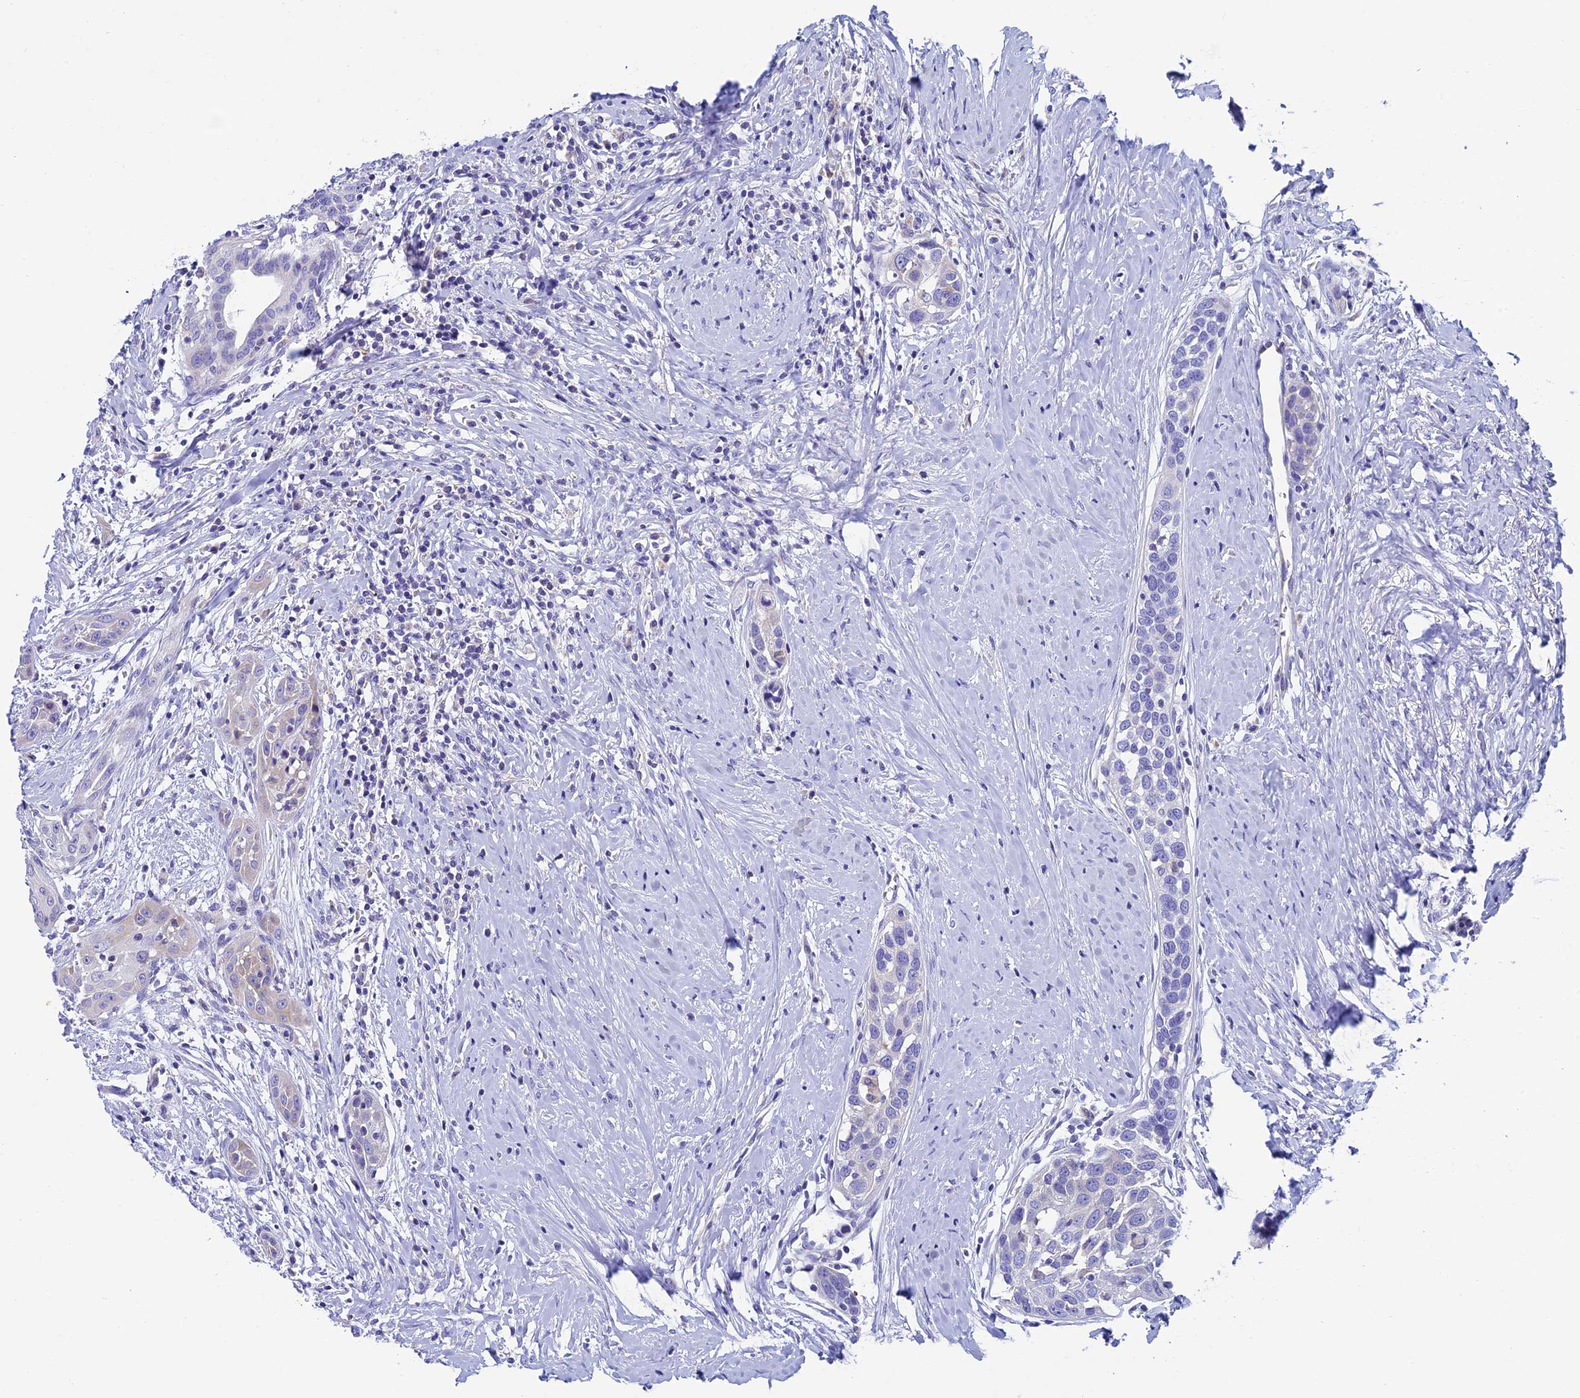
{"staining": {"intensity": "negative", "quantity": "none", "location": "none"}, "tissue": "head and neck cancer", "cell_type": "Tumor cells", "image_type": "cancer", "snomed": [{"axis": "morphology", "description": "Squamous cell carcinoma, NOS"}, {"axis": "topography", "description": "Oral tissue"}, {"axis": "topography", "description": "Head-Neck"}], "caption": "IHC of head and neck cancer demonstrates no expression in tumor cells.", "gene": "REEP4", "patient": {"sex": "female", "age": 50}}